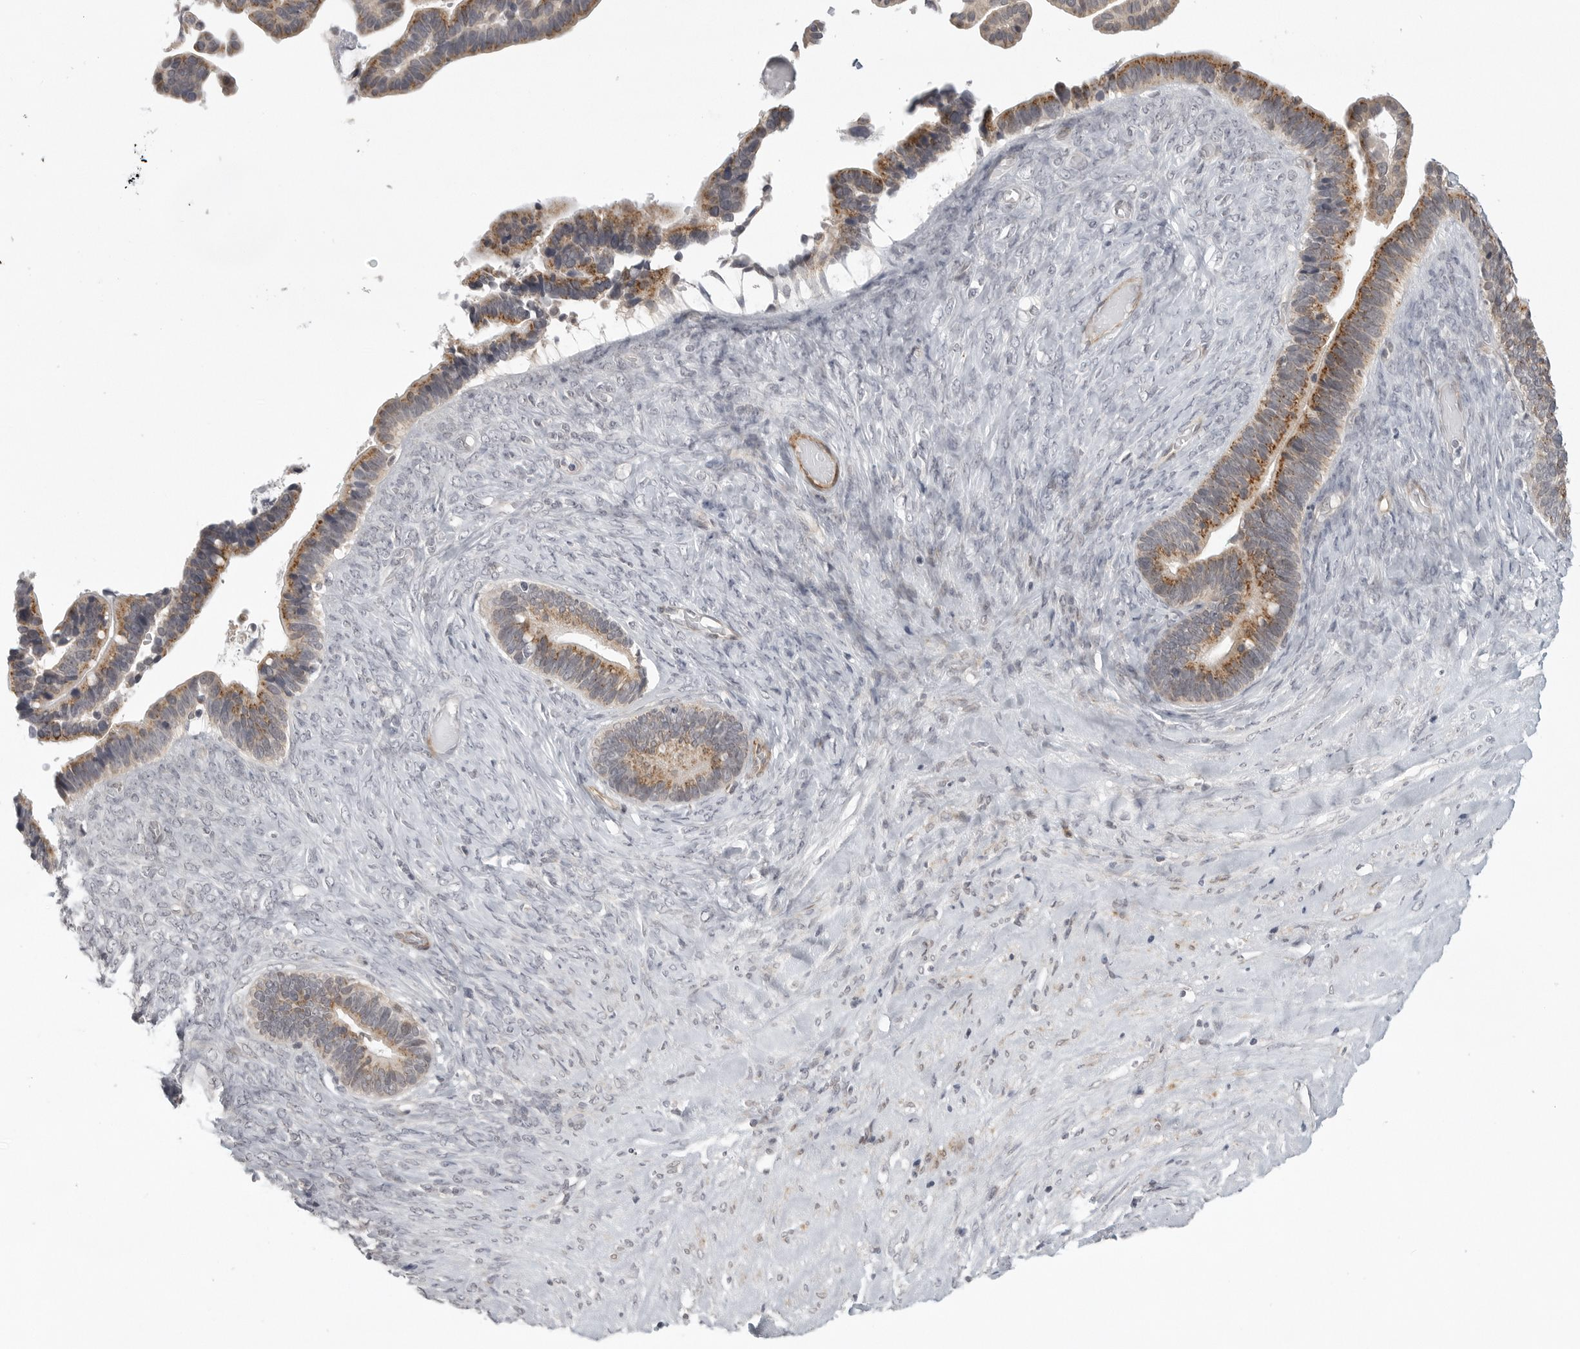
{"staining": {"intensity": "moderate", "quantity": ">75%", "location": "cytoplasmic/membranous"}, "tissue": "ovarian cancer", "cell_type": "Tumor cells", "image_type": "cancer", "snomed": [{"axis": "morphology", "description": "Cystadenocarcinoma, serous, NOS"}, {"axis": "topography", "description": "Ovary"}], "caption": "Serous cystadenocarcinoma (ovarian) stained for a protein reveals moderate cytoplasmic/membranous positivity in tumor cells.", "gene": "TUT4", "patient": {"sex": "female", "age": 56}}